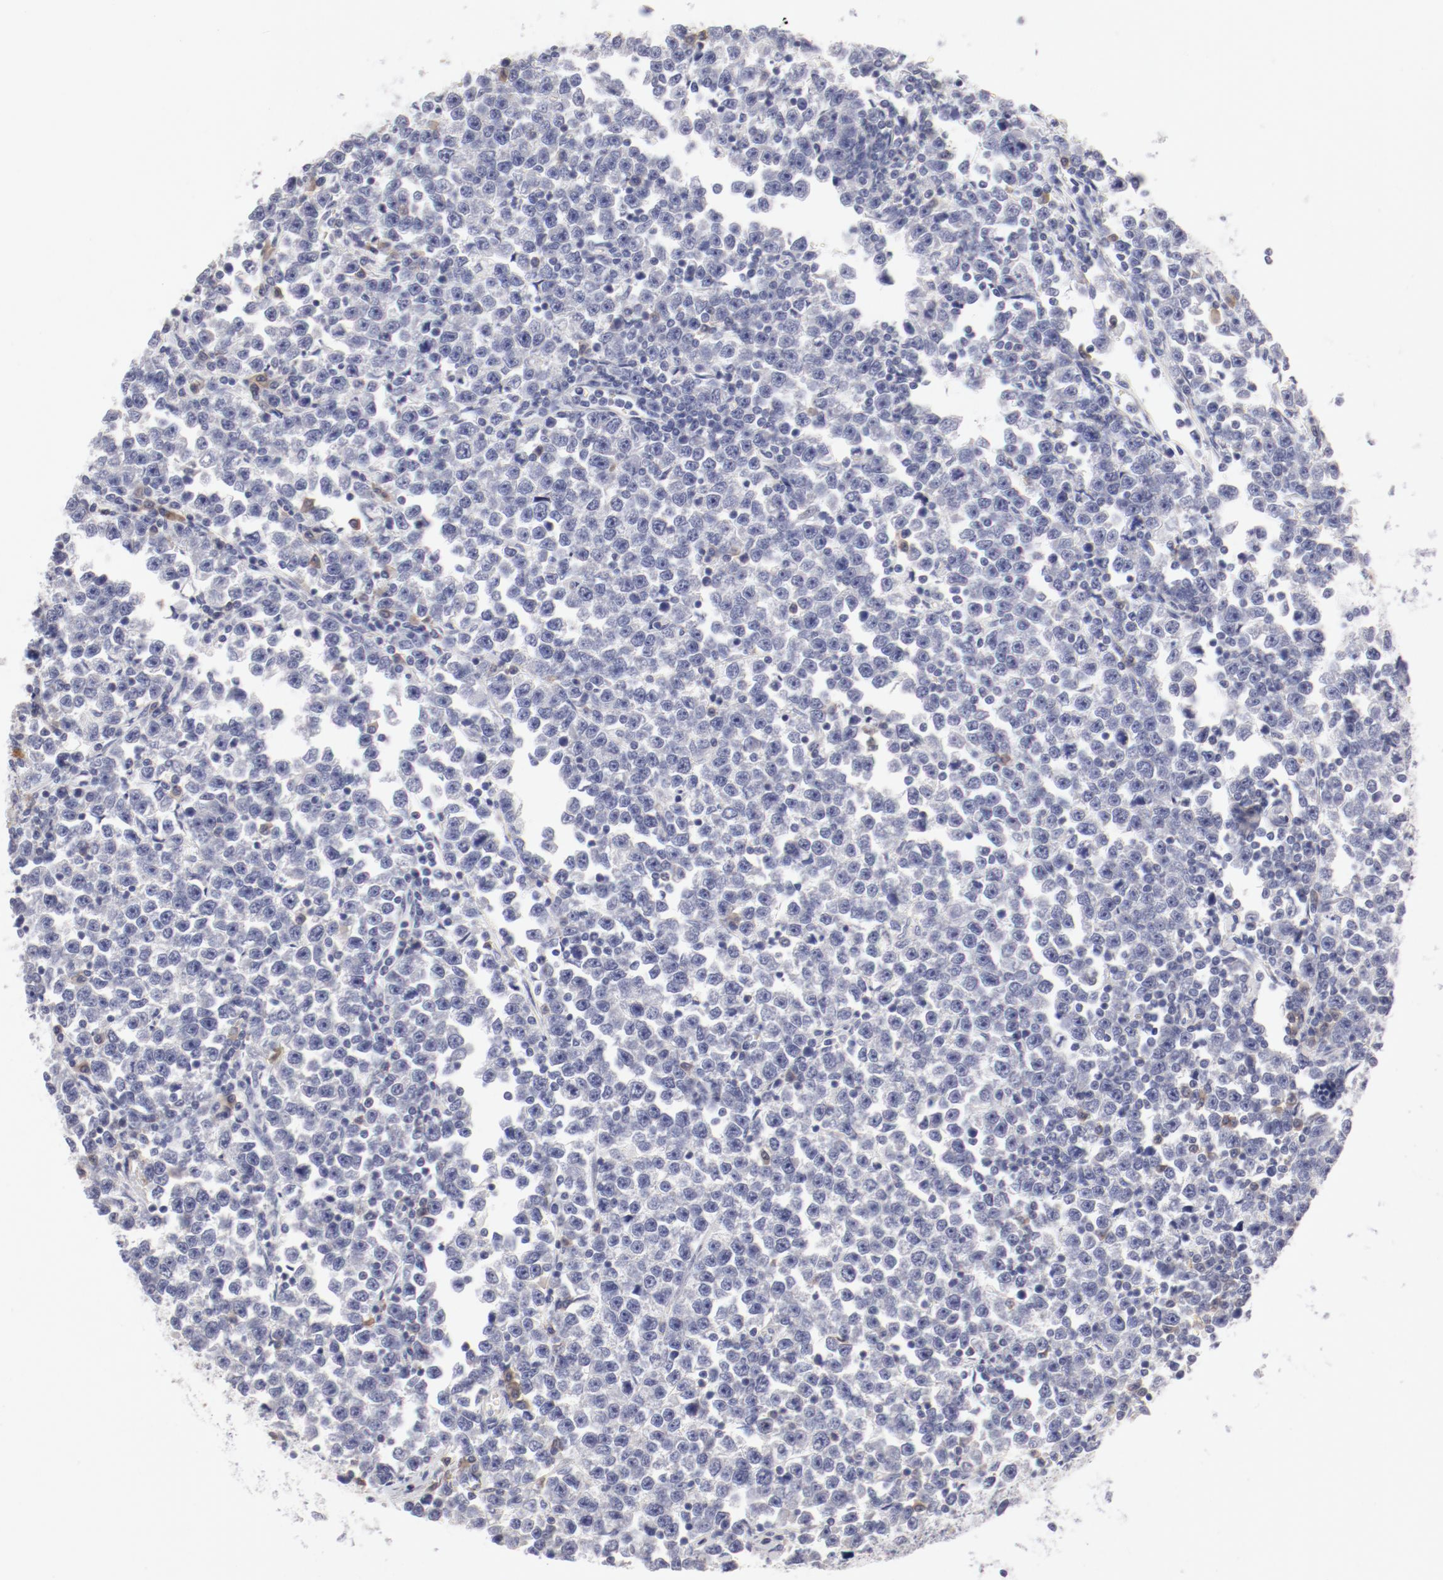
{"staining": {"intensity": "negative", "quantity": "none", "location": "none"}, "tissue": "testis cancer", "cell_type": "Tumor cells", "image_type": "cancer", "snomed": [{"axis": "morphology", "description": "Seminoma, NOS"}, {"axis": "topography", "description": "Testis"}], "caption": "High power microscopy micrograph of an immunohistochemistry micrograph of testis seminoma, revealing no significant expression in tumor cells. (DAB IHC, high magnification).", "gene": "LAX1", "patient": {"sex": "male", "age": 43}}